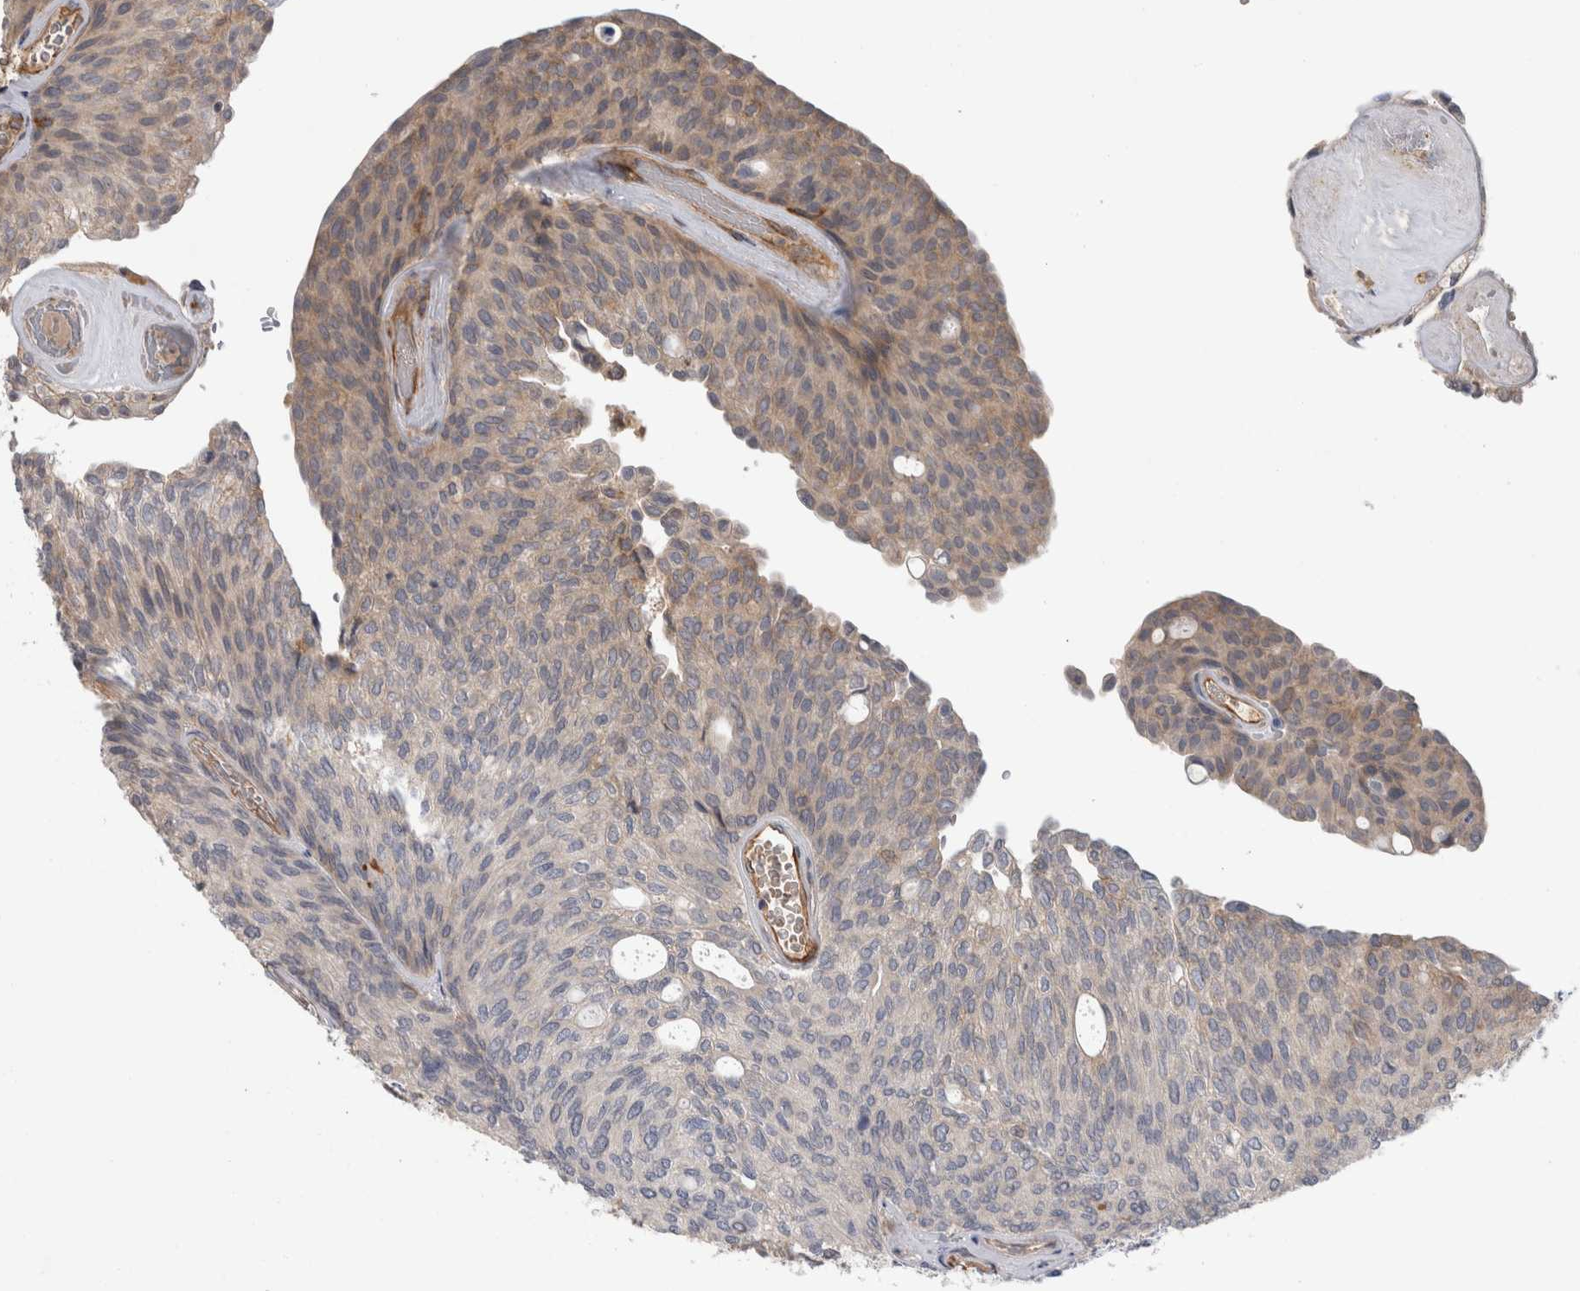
{"staining": {"intensity": "moderate", "quantity": "25%-75%", "location": "cytoplasmic/membranous"}, "tissue": "urothelial cancer", "cell_type": "Tumor cells", "image_type": "cancer", "snomed": [{"axis": "morphology", "description": "Urothelial carcinoma, Low grade"}, {"axis": "topography", "description": "Urinary bladder"}], "caption": "A micrograph of urothelial cancer stained for a protein shows moderate cytoplasmic/membranous brown staining in tumor cells.", "gene": "ANKFY1", "patient": {"sex": "female", "age": 79}}